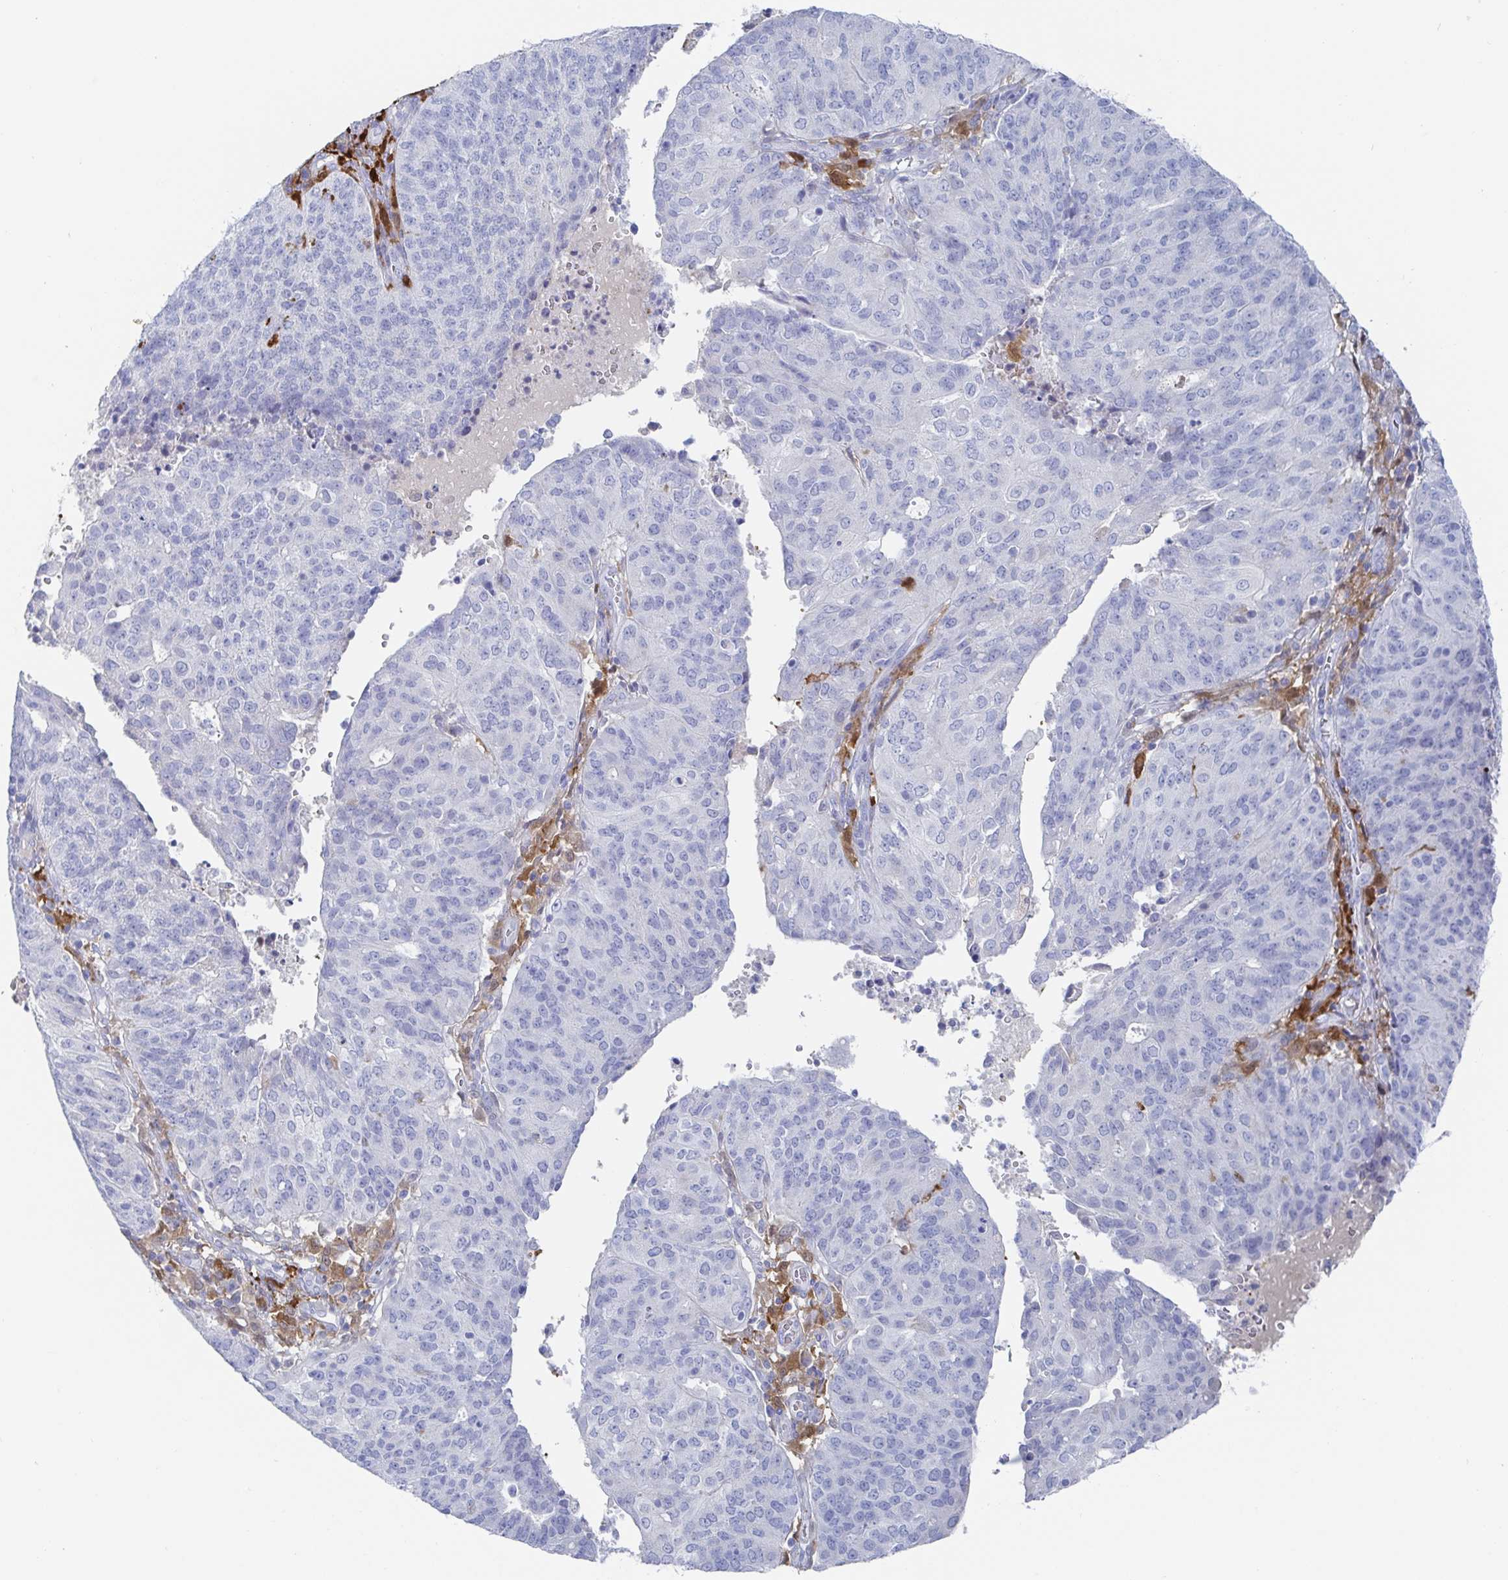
{"staining": {"intensity": "negative", "quantity": "none", "location": "none"}, "tissue": "endometrial cancer", "cell_type": "Tumor cells", "image_type": "cancer", "snomed": [{"axis": "morphology", "description": "Adenocarcinoma, NOS"}, {"axis": "topography", "description": "Endometrium"}], "caption": "Immunohistochemistry (IHC) of human endometrial adenocarcinoma shows no staining in tumor cells.", "gene": "OR2A4", "patient": {"sex": "female", "age": 82}}